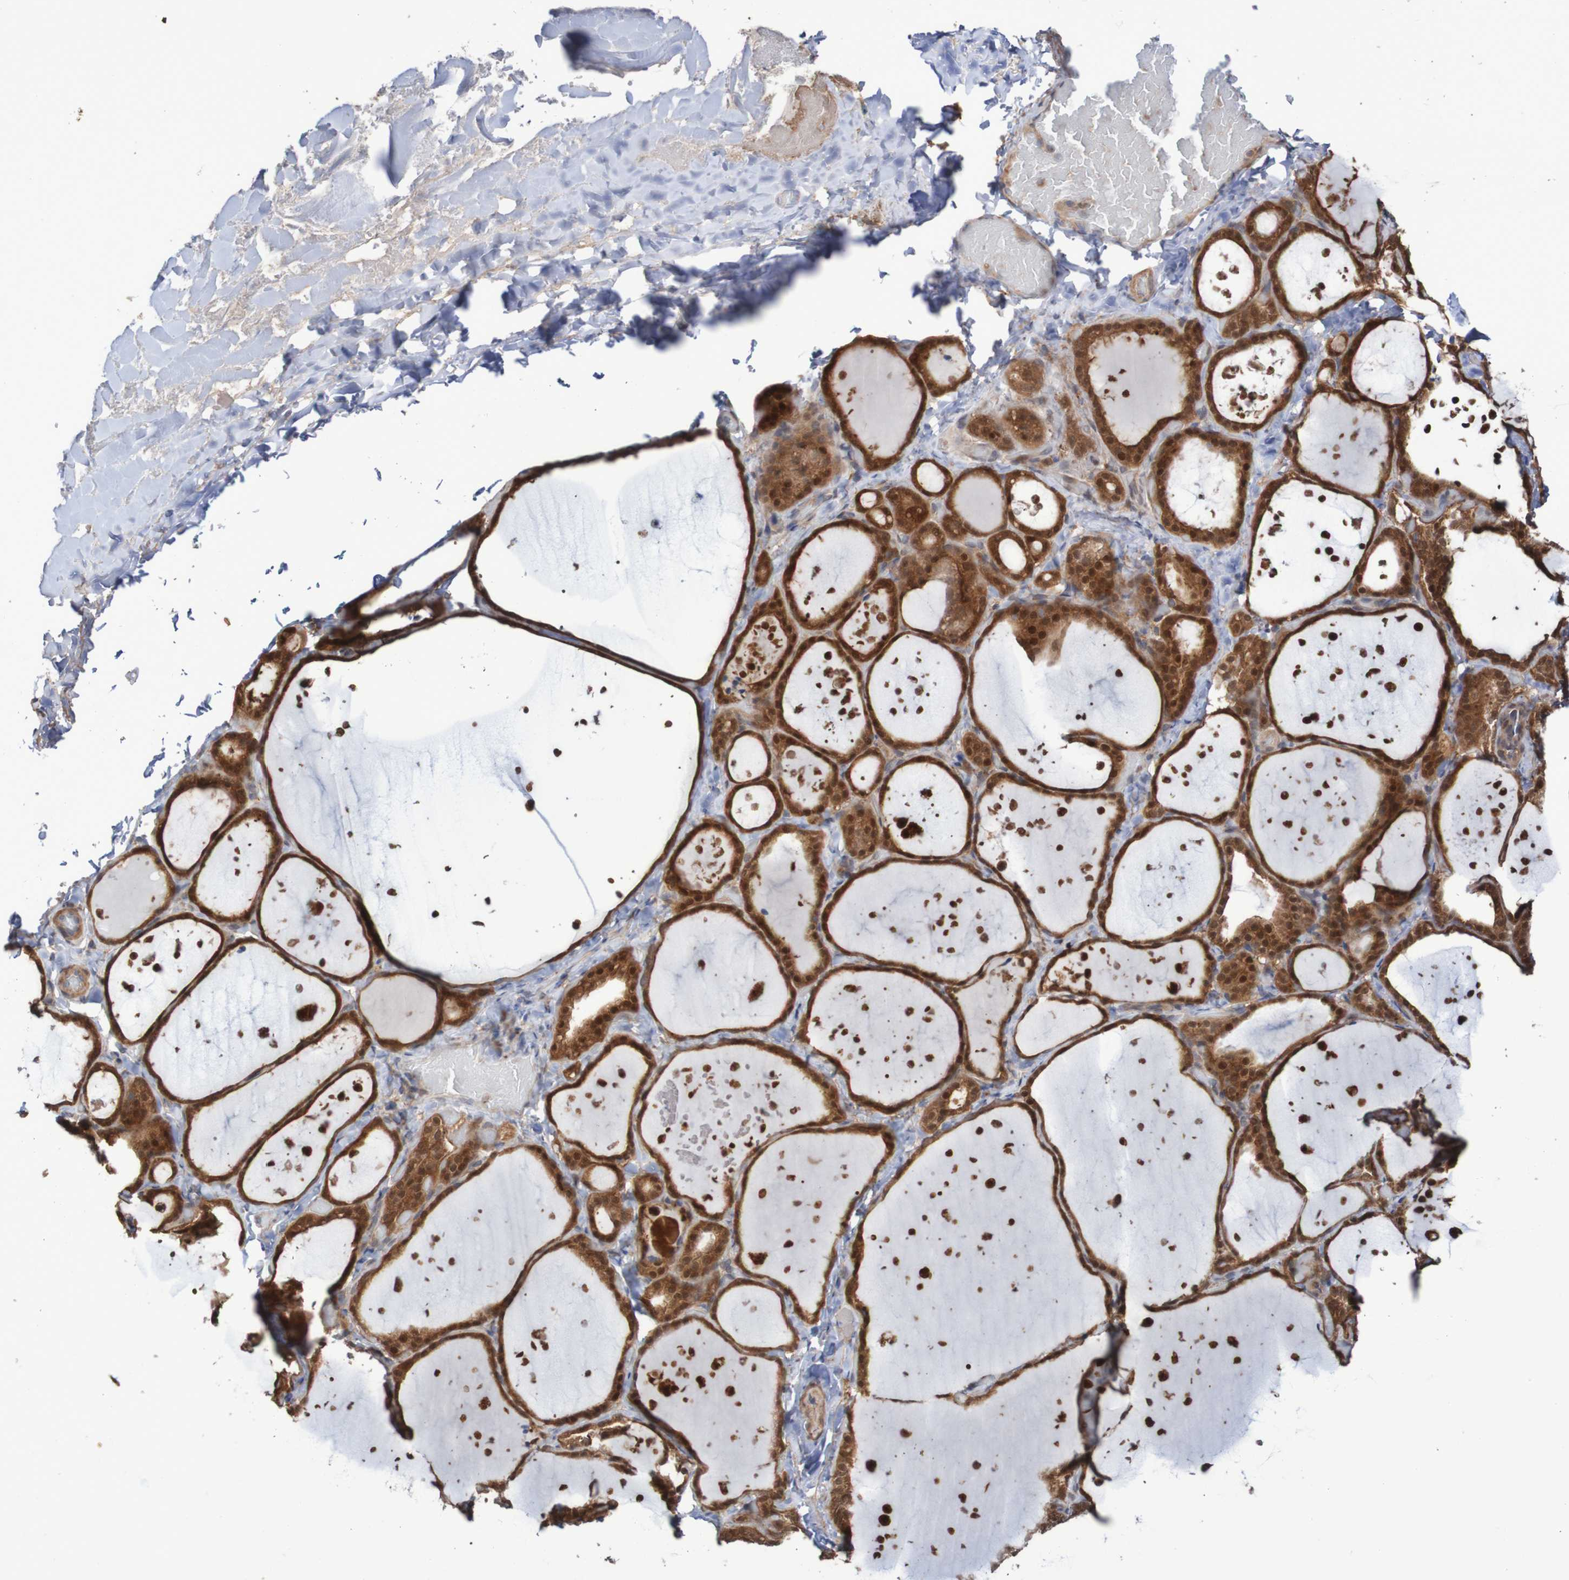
{"staining": {"intensity": "moderate", "quantity": ">75%", "location": "cytoplasmic/membranous,nuclear"}, "tissue": "thyroid gland", "cell_type": "Glandular cells", "image_type": "normal", "snomed": [{"axis": "morphology", "description": "Normal tissue, NOS"}, {"axis": "topography", "description": "Thyroid gland"}], "caption": "Thyroid gland stained with immunohistochemistry reveals moderate cytoplasmic/membranous,nuclear expression in about >75% of glandular cells. (Brightfield microscopy of DAB IHC at high magnification).", "gene": "PHPT1", "patient": {"sex": "female", "age": 44}}